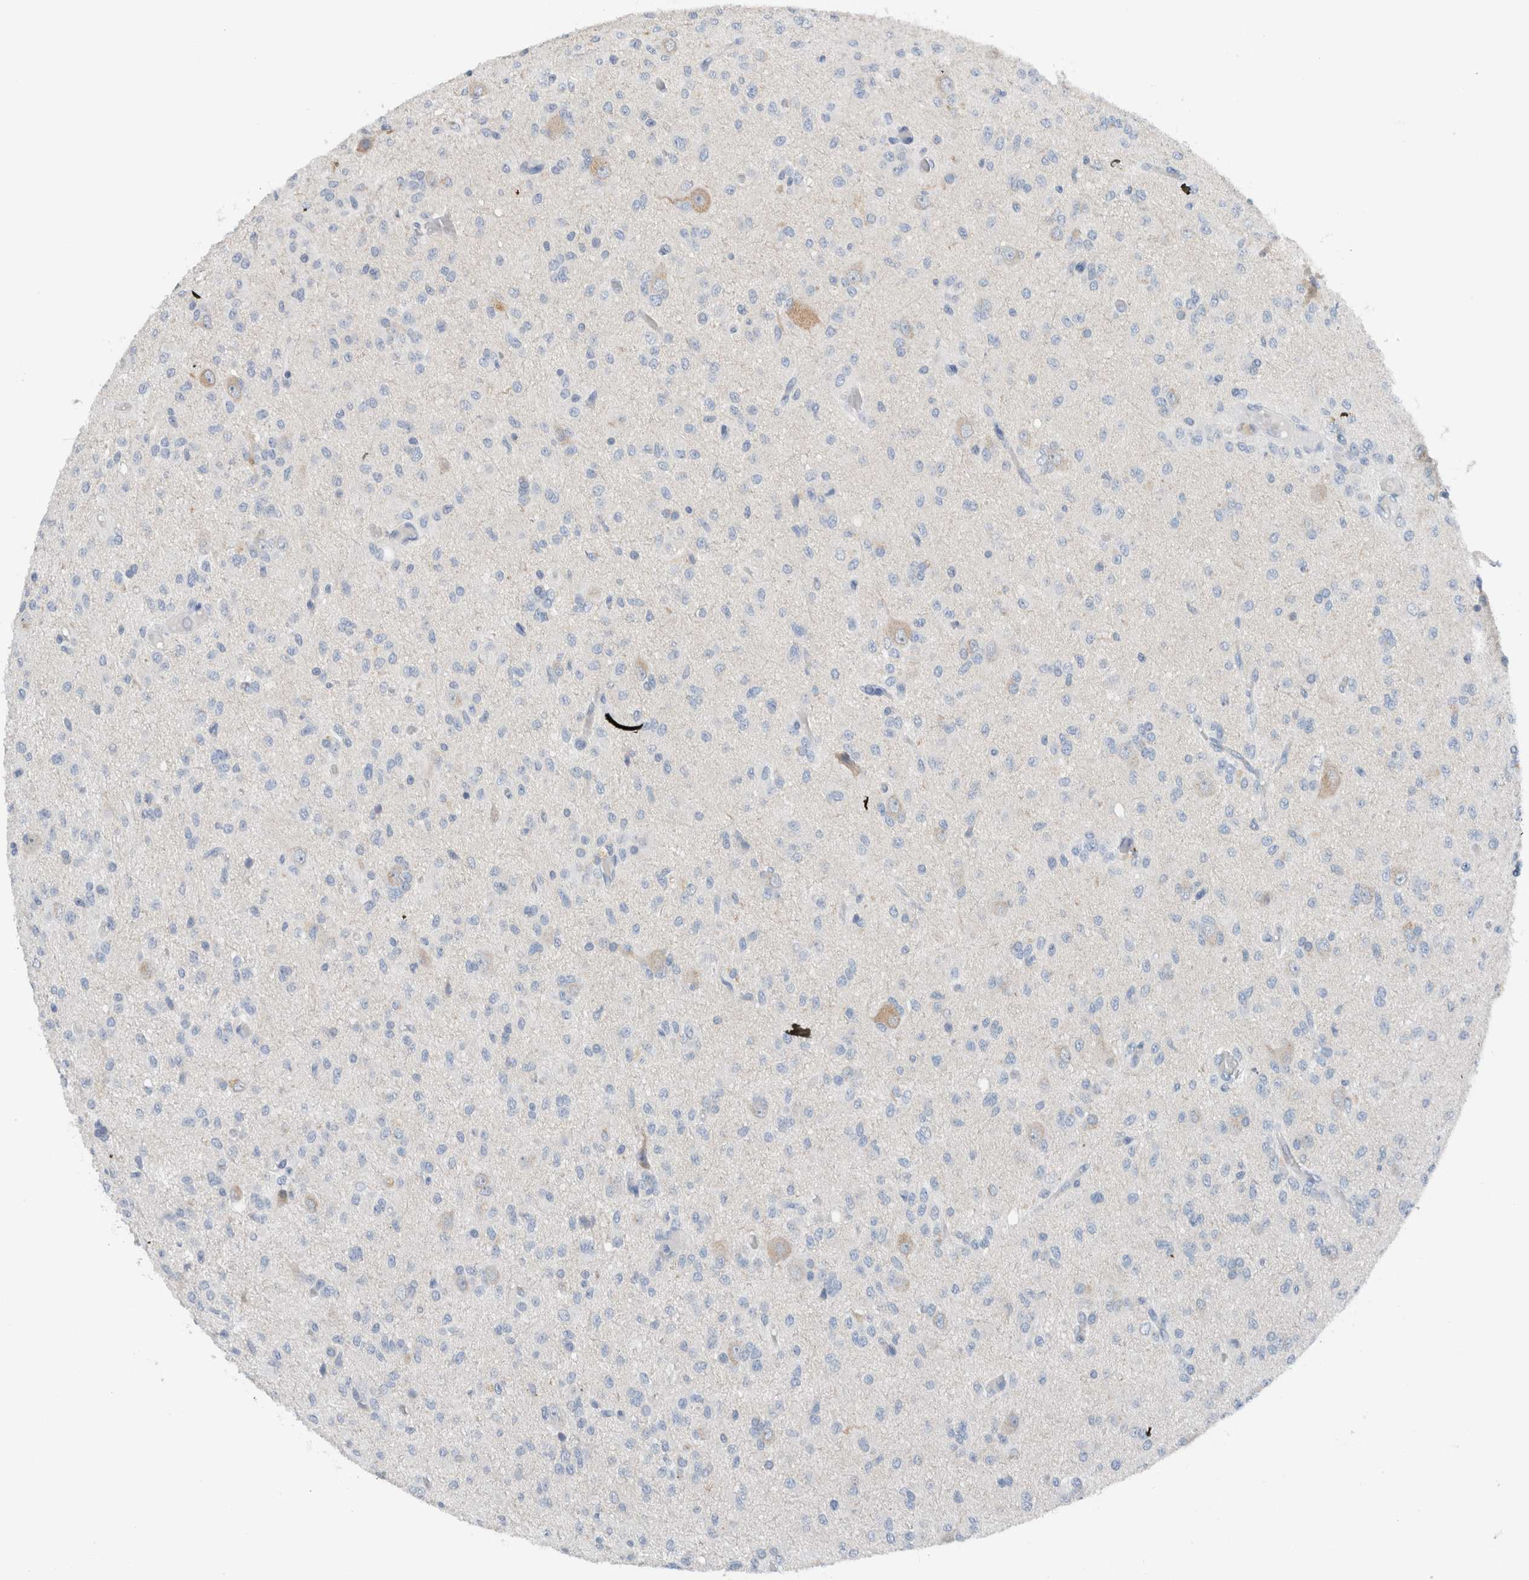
{"staining": {"intensity": "negative", "quantity": "none", "location": "none"}, "tissue": "glioma", "cell_type": "Tumor cells", "image_type": "cancer", "snomed": [{"axis": "morphology", "description": "Glioma, malignant, High grade"}, {"axis": "topography", "description": "Brain"}], "caption": "The histopathology image demonstrates no significant positivity in tumor cells of malignant glioma (high-grade).", "gene": "DUOX1", "patient": {"sex": "female", "age": 59}}